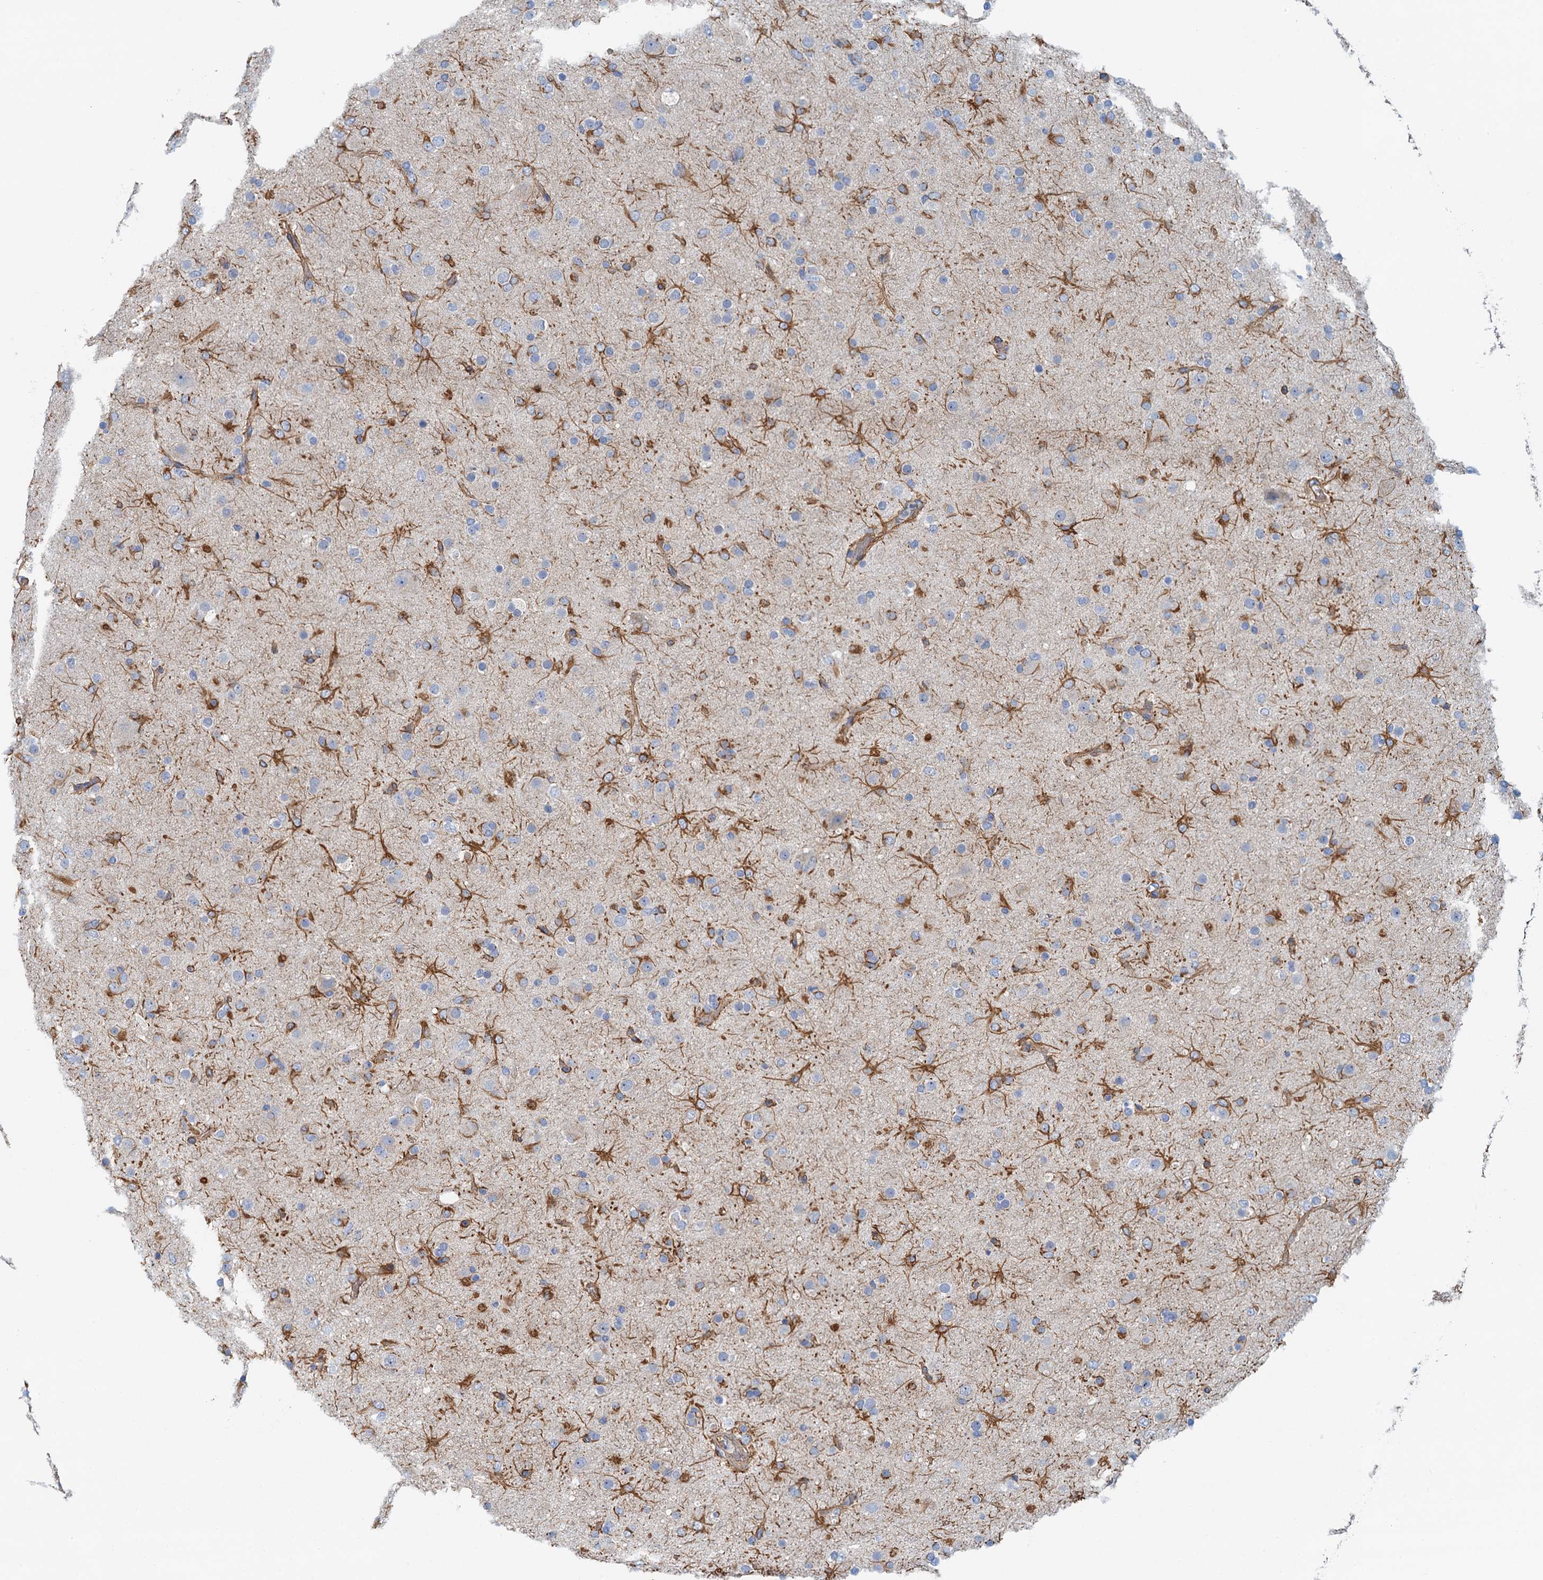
{"staining": {"intensity": "negative", "quantity": "none", "location": "none"}, "tissue": "glioma", "cell_type": "Tumor cells", "image_type": "cancer", "snomed": [{"axis": "morphology", "description": "Glioma, malignant, Low grade"}, {"axis": "topography", "description": "Brain"}], "caption": "This is an immunohistochemistry (IHC) image of glioma. There is no expression in tumor cells.", "gene": "ROGDI", "patient": {"sex": "male", "age": 65}}